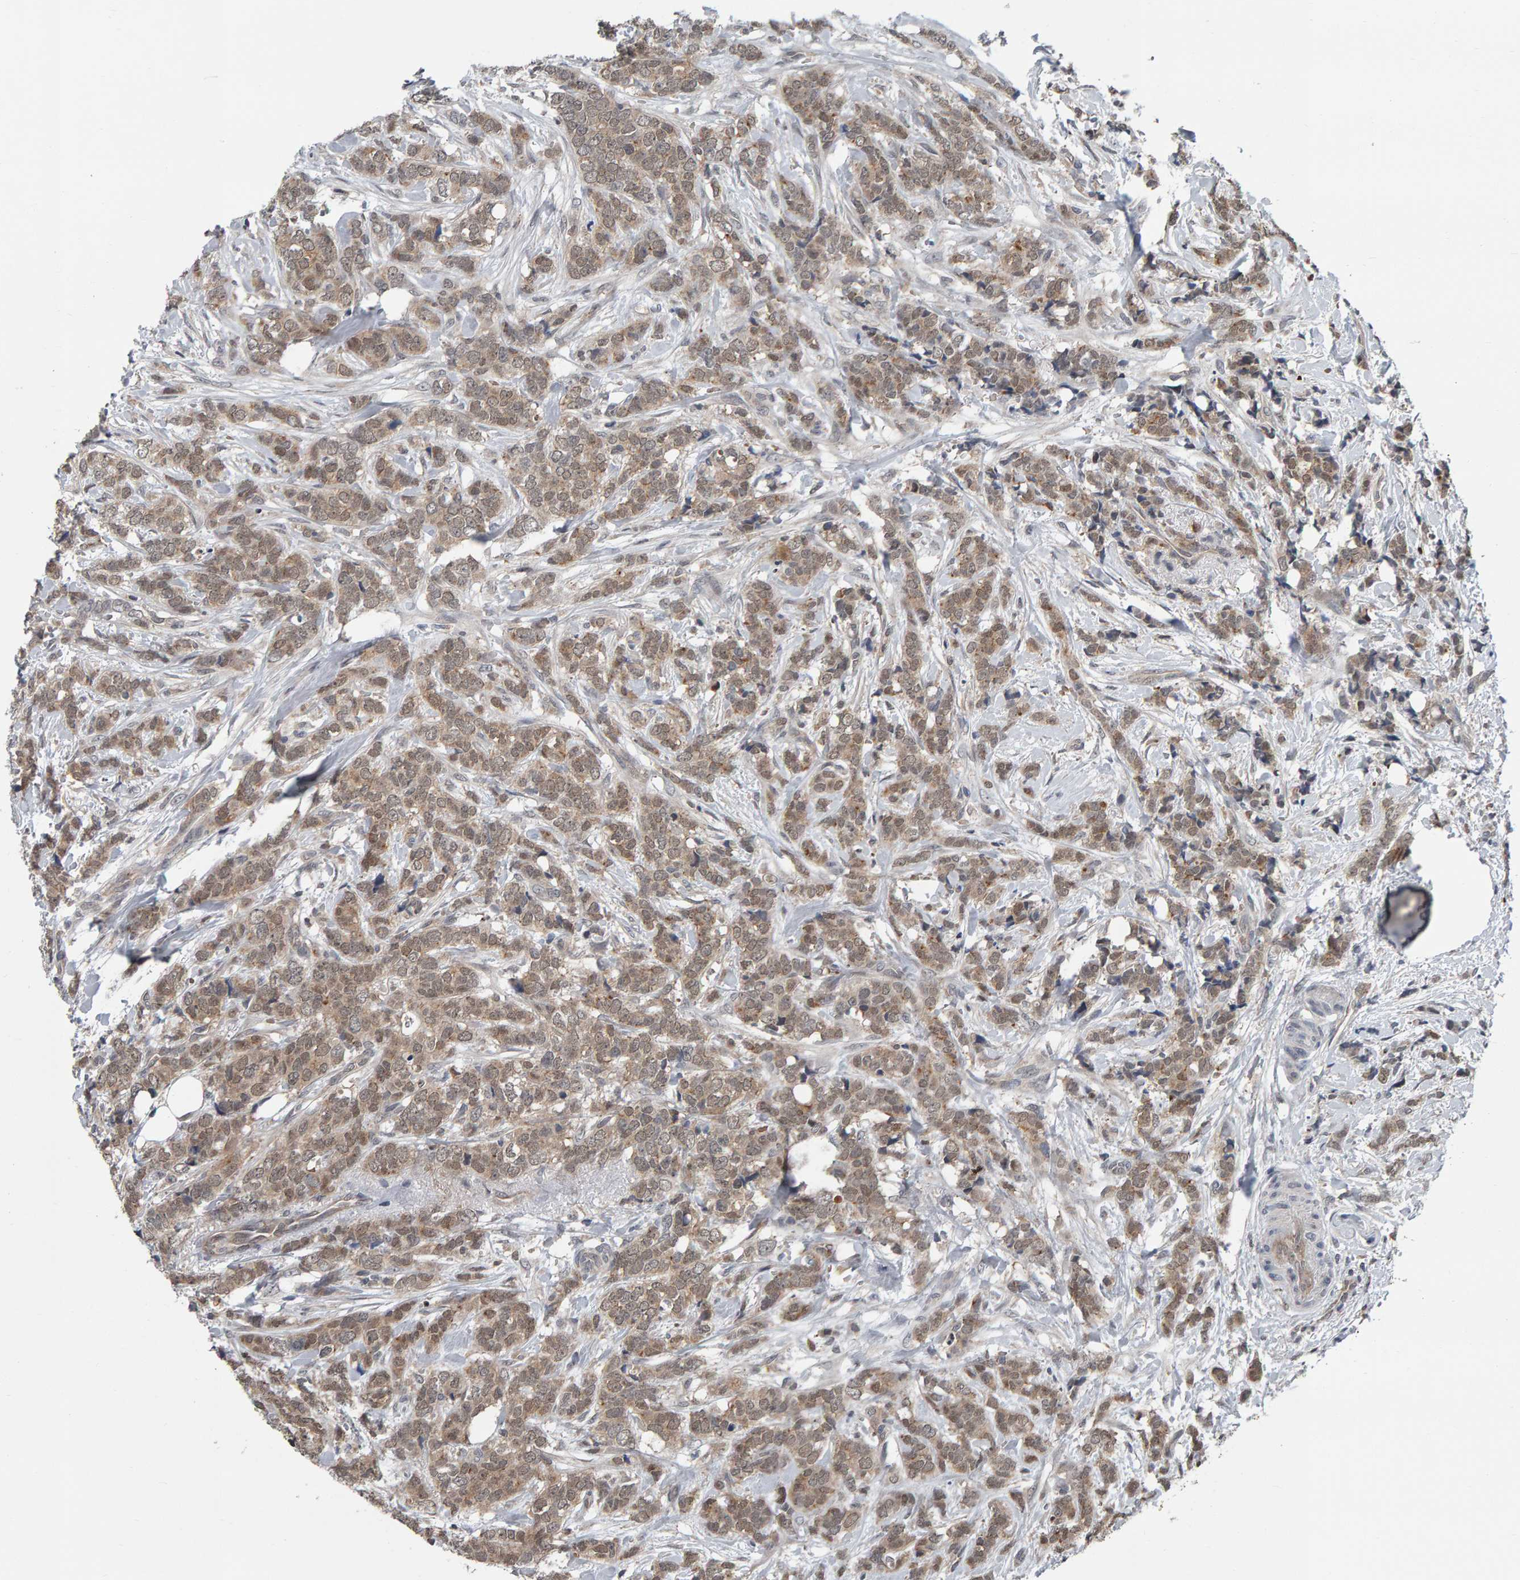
{"staining": {"intensity": "weak", "quantity": ">75%", "location": "cytoplasmic/membranous,nuclear"}, "tissue": "breast cancer", "cell_type": "Tumor cells", "image_type": "cancer", "snomed": [{"axis": "morphology", "description": "Lobular carcinoma"}, {"axis": "topography", "description": "Skin"}, {"axis": "topography", "description": "Breast"}], "caption": "This is an image of immunohistochemistry staining of breast cancer (lobular carcinoma), which shows weak expression in the cytoplasmic/membranous and nuclear of tumor cells.", "gene": "COASY", "patient": {"sex": "female", "age": 46}}